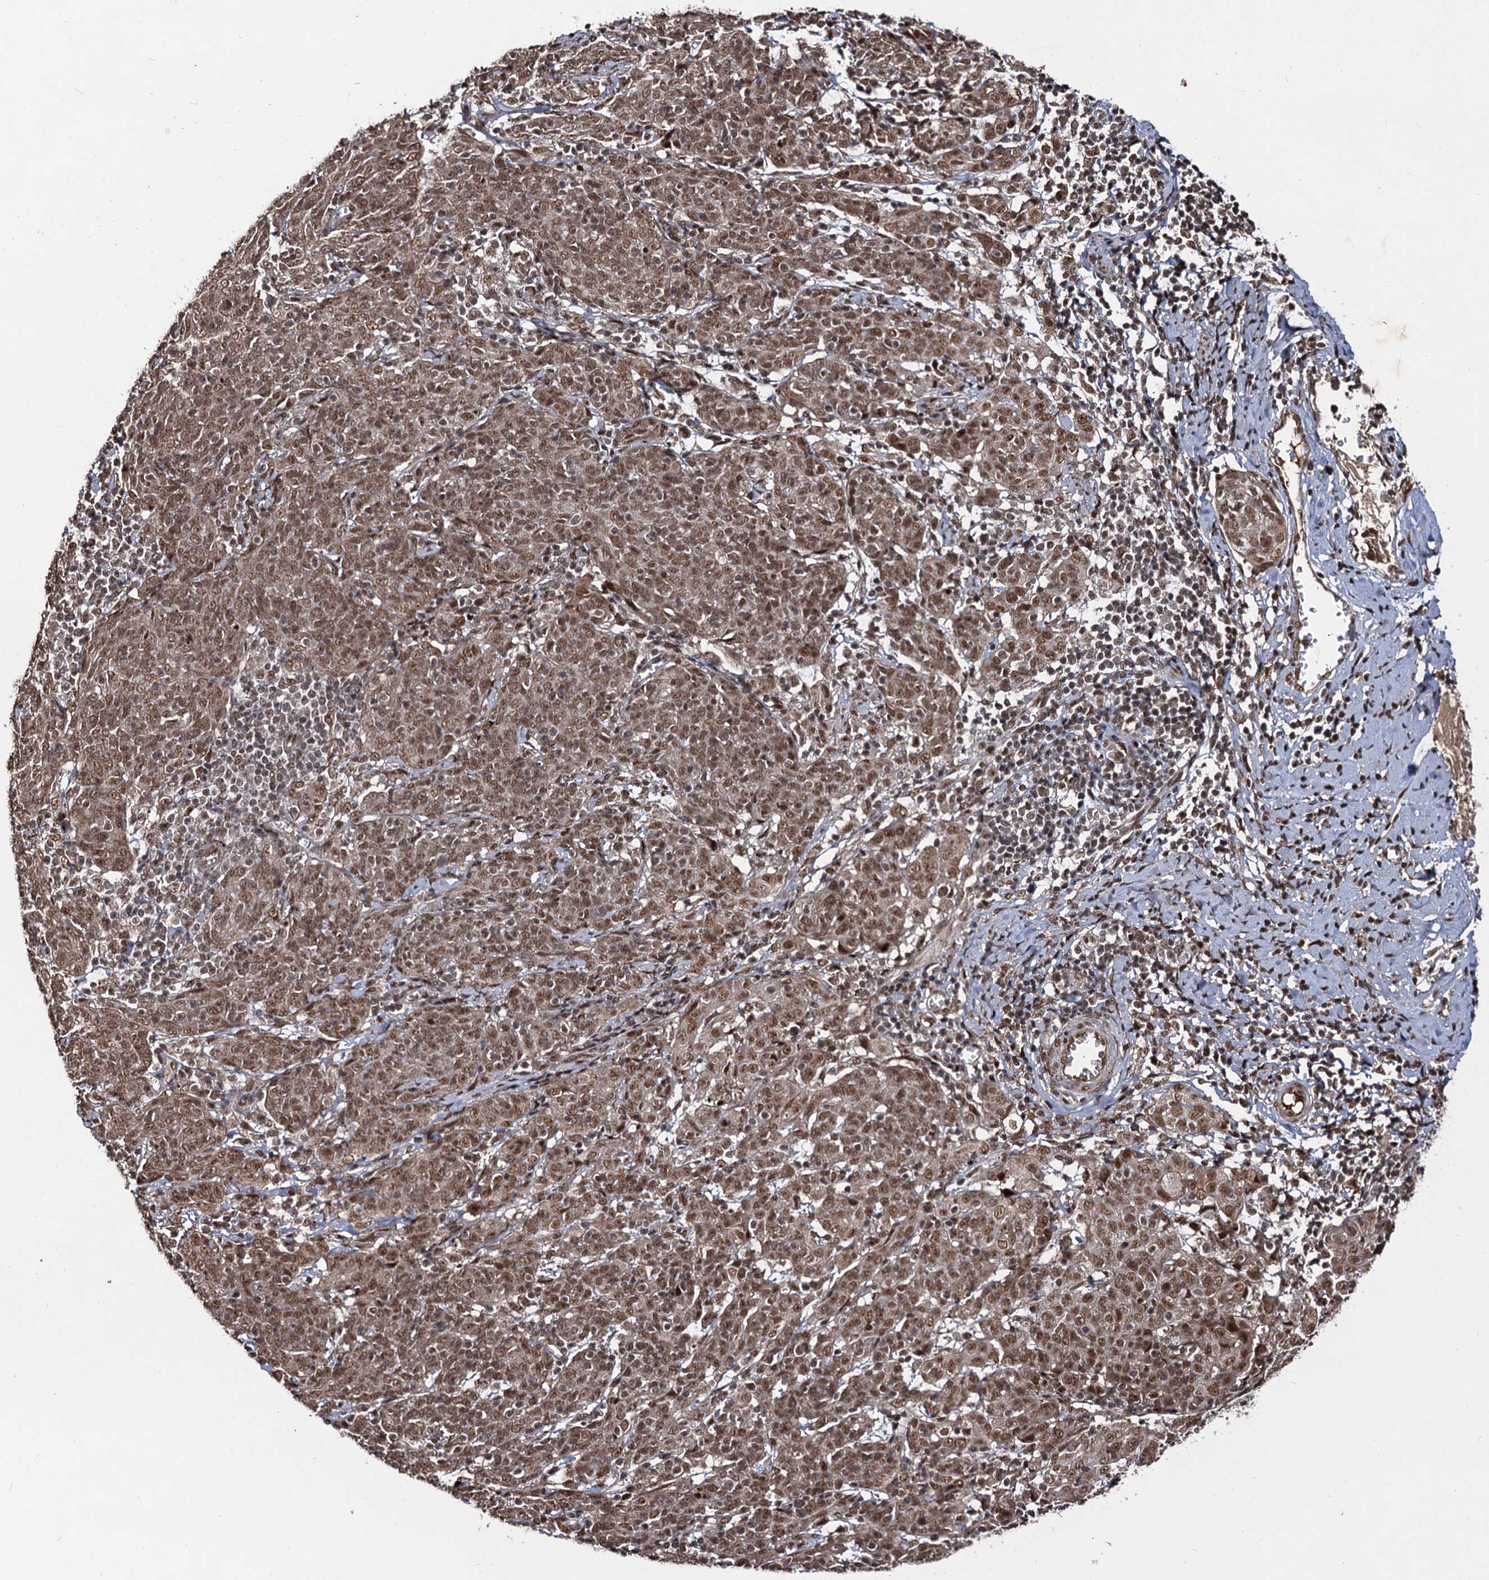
{"staining": {"intensity": "moderate", "quantity": ">75%", "location": "cytoplasmic/membranous,nuclear"}, "tissue": "cervical cancer", "cell_type": "Tumor cells", "image_type": "cancer", "snomed": [{"axis": "morphology", "description": "Squamous cell carcinoma, NOS"}, {"axis": "topography", "description": "Cervix"}], "caption": "The immunohistochemical stain highlights moderate cytoplasmic/membranous and nuclear staining in tumor cells of cervical squamous cell carcinoma tissue. Nuclei are stained in blue.", "gene": "SFSWAP", "patient": {"sex": "female", "age": 67}}